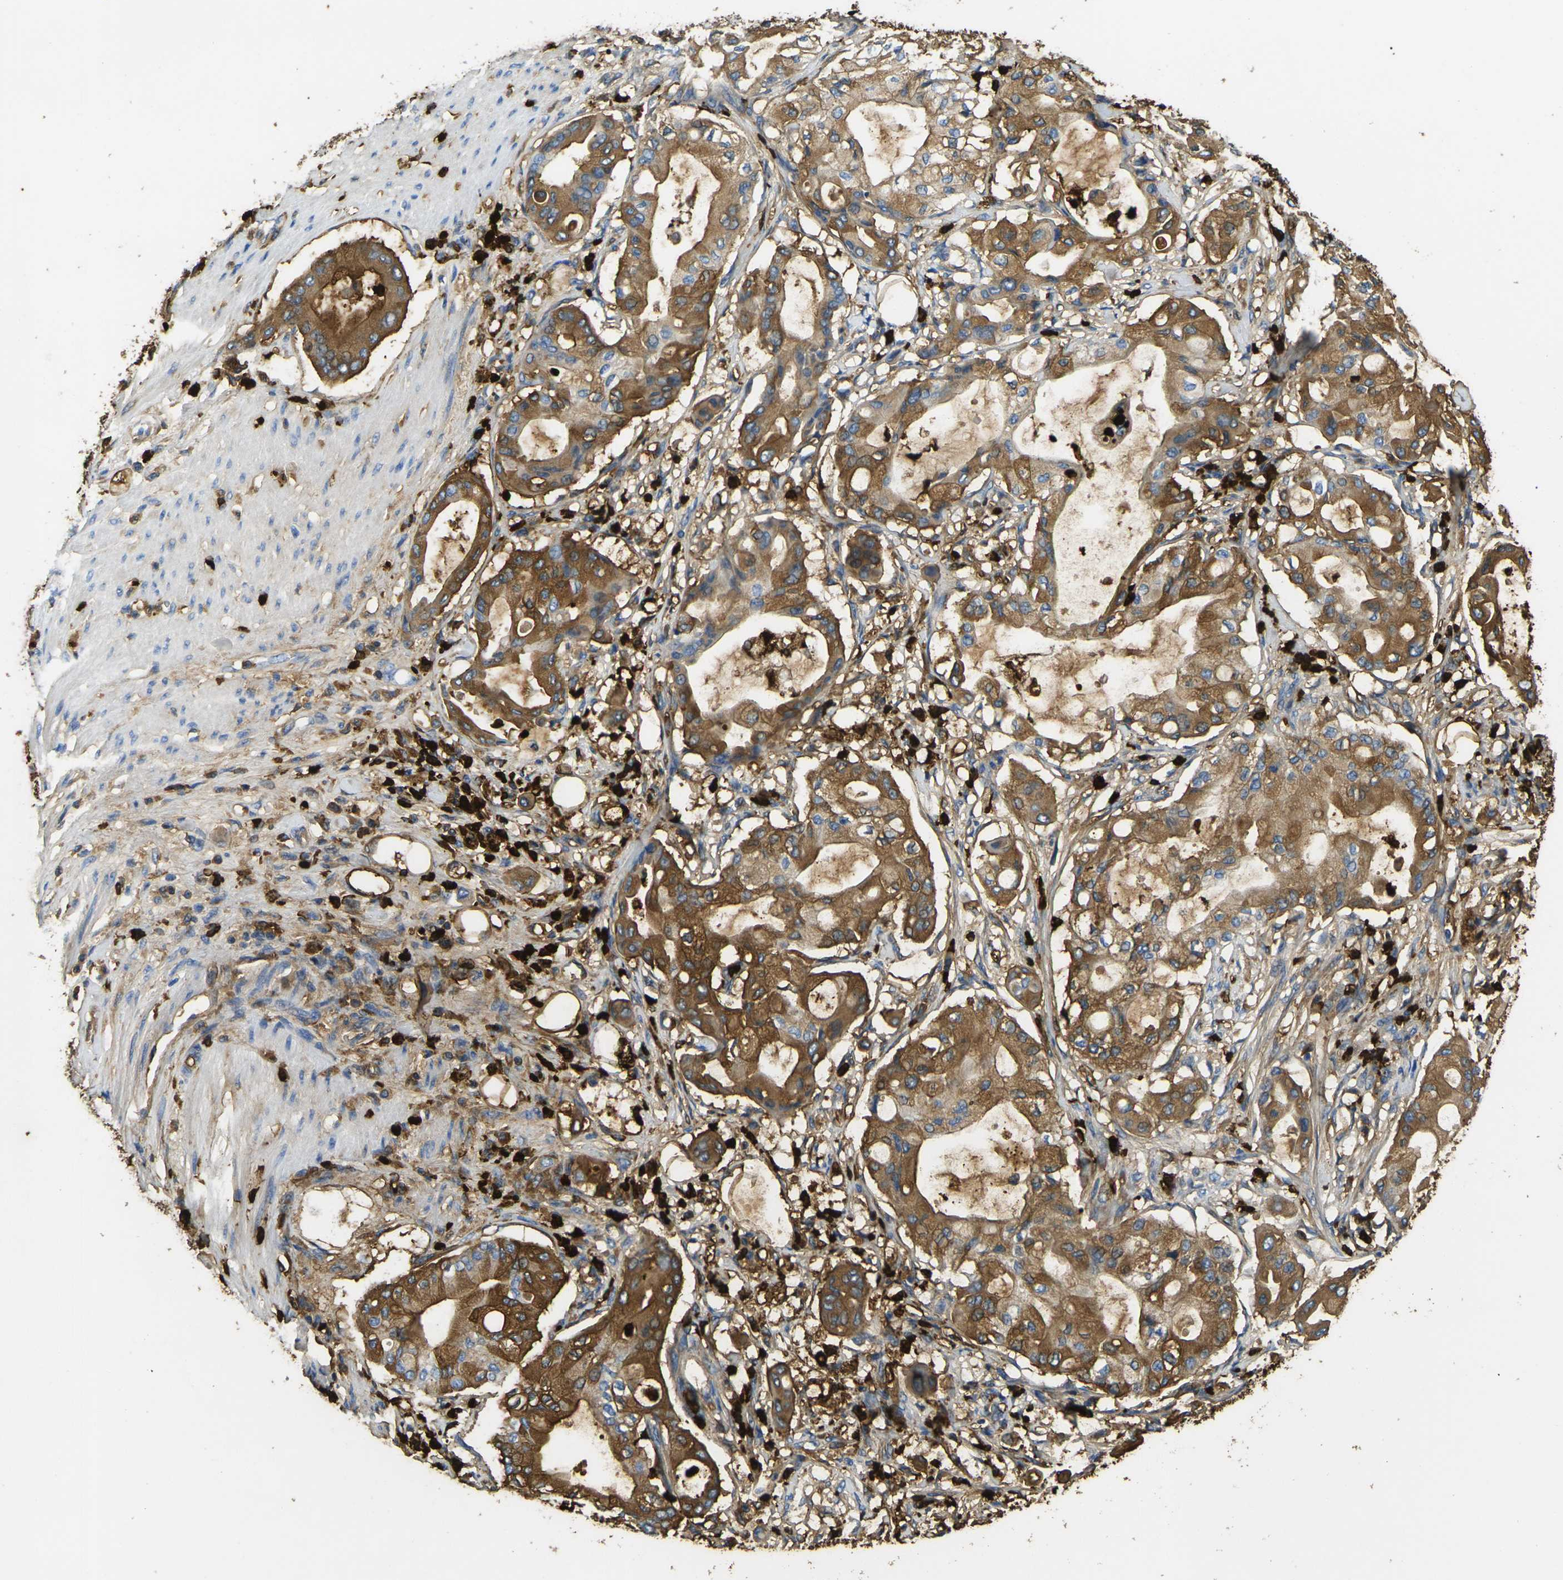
{"staining": {"intensity": "strong", "quantity": ">75%", "location": "cytoplasmic/membranous"}, "tissue": "pancreatic cancer", "cell_type": "Tumor cells", "image_type": "cancer", "snomed": [{"axis": "morphology", "description": "Adenocarcinoma, NOS"}, {"axis": "morphology", "description": "Adenocarcinoma, metastatic, NOS"}, {"axis": "topography", "description": "Lymph node"}, {"axis": "topography", "description": "Pancreas"}, {"axis": "topography", "description": "Duodenum"}], "caption": "Pancreatic adenocarcinoma stained for a protein (brown) exhibits strong cytoplasmic/membranous positive positivity in about >75% of tumor cells.", "gene": "S100A9", "patient": {"sex": "female", "age": 64}}